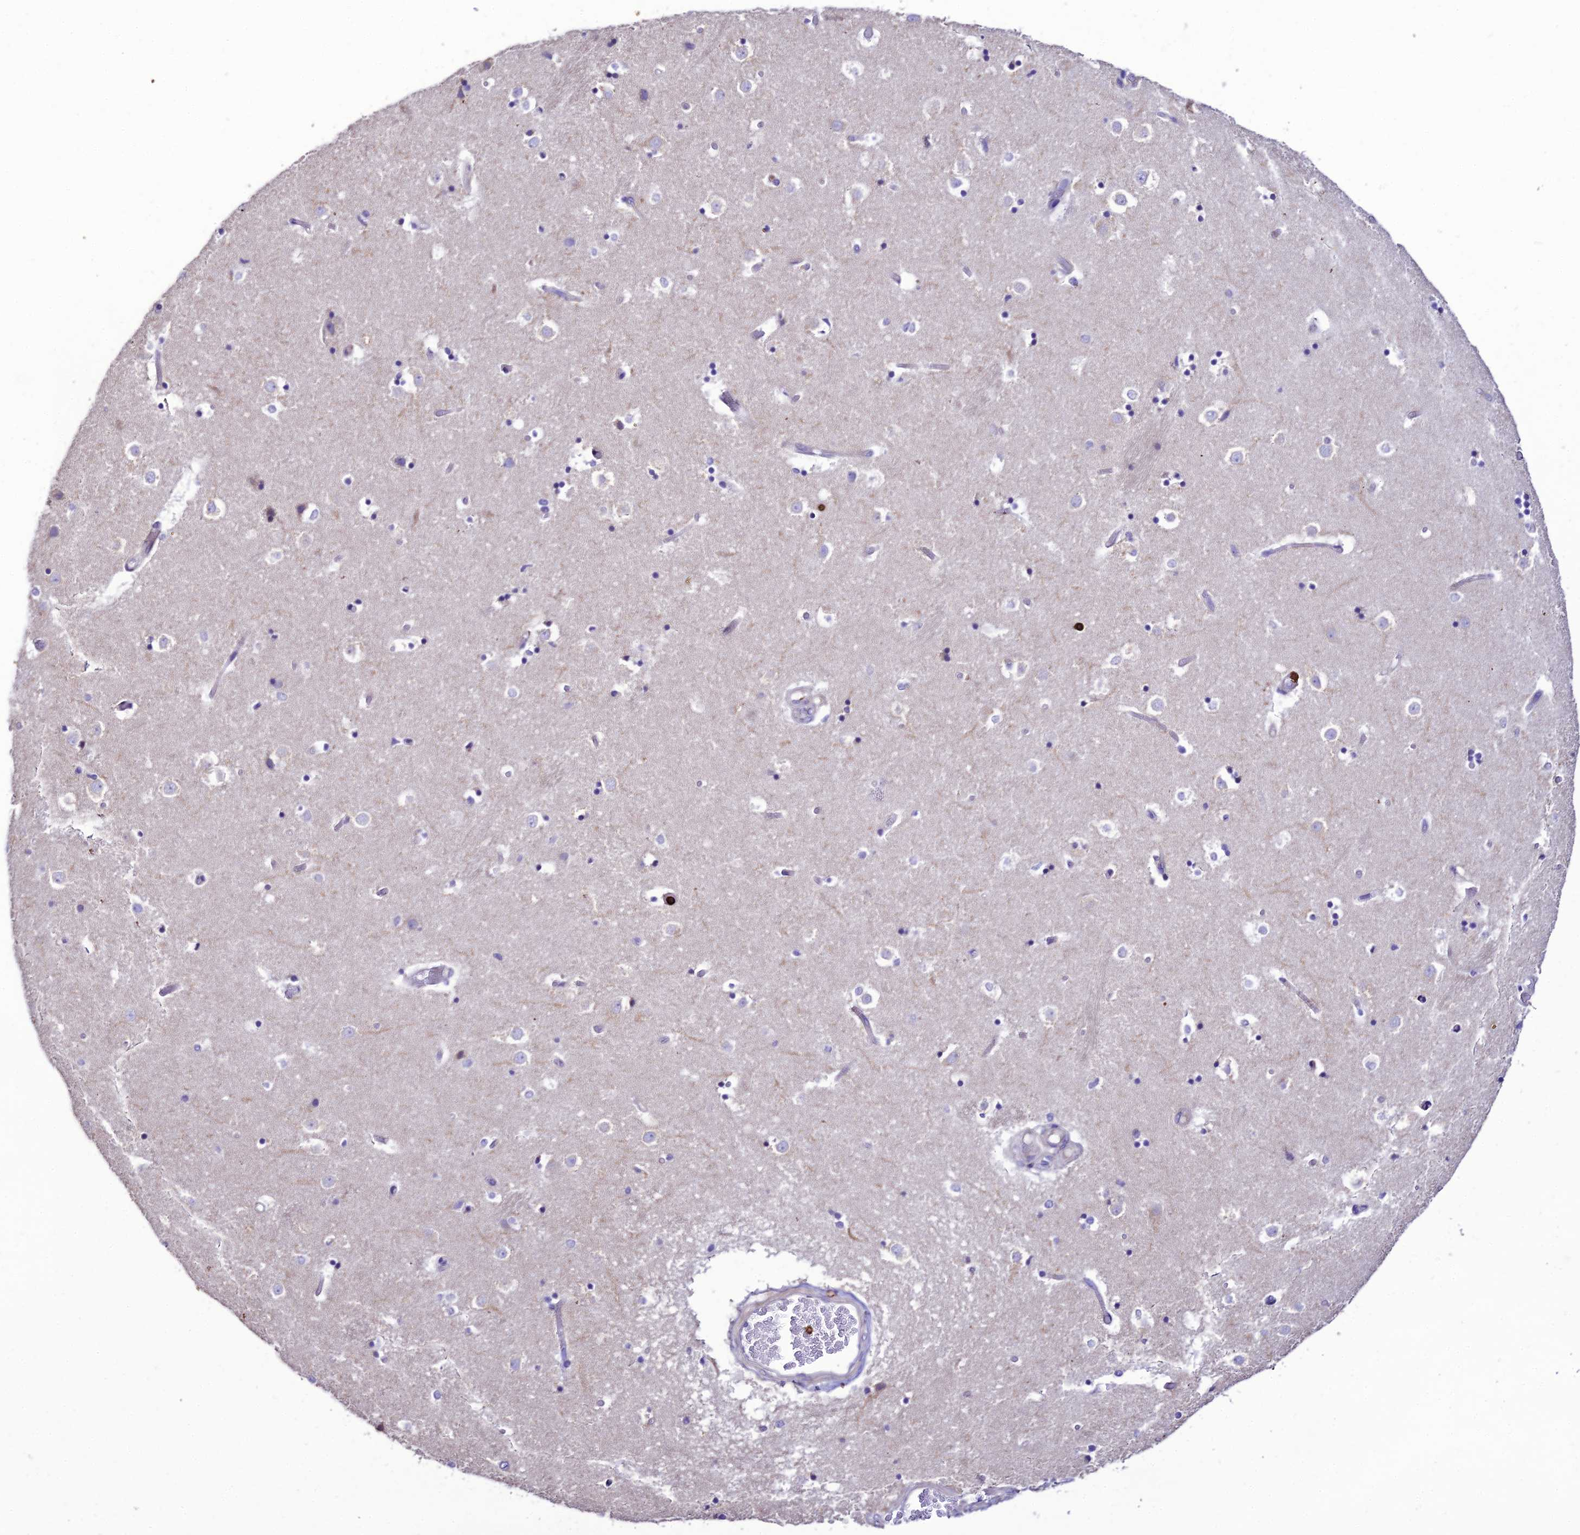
{"staining": {"intensity": "negative", "quantity": "none", "location": "none"}, "tissue": "caudate", "cell_type": "Glial cells", "image_type": "normal", "snomed": [{"axis": "morphology", "description": "Normal tissue, NOS"}, {"axis": "topography", "description": "Lateral ventricle wall"}], "caption": "A micrograph of caudate stained for a protein exhibits no brown staining in glial cells. (Brightfield microscopy of DAB immunohistochemistry at high magnification).", "gene": "PTPRCAP", "patient": {"sex": "female", "age": 52}}